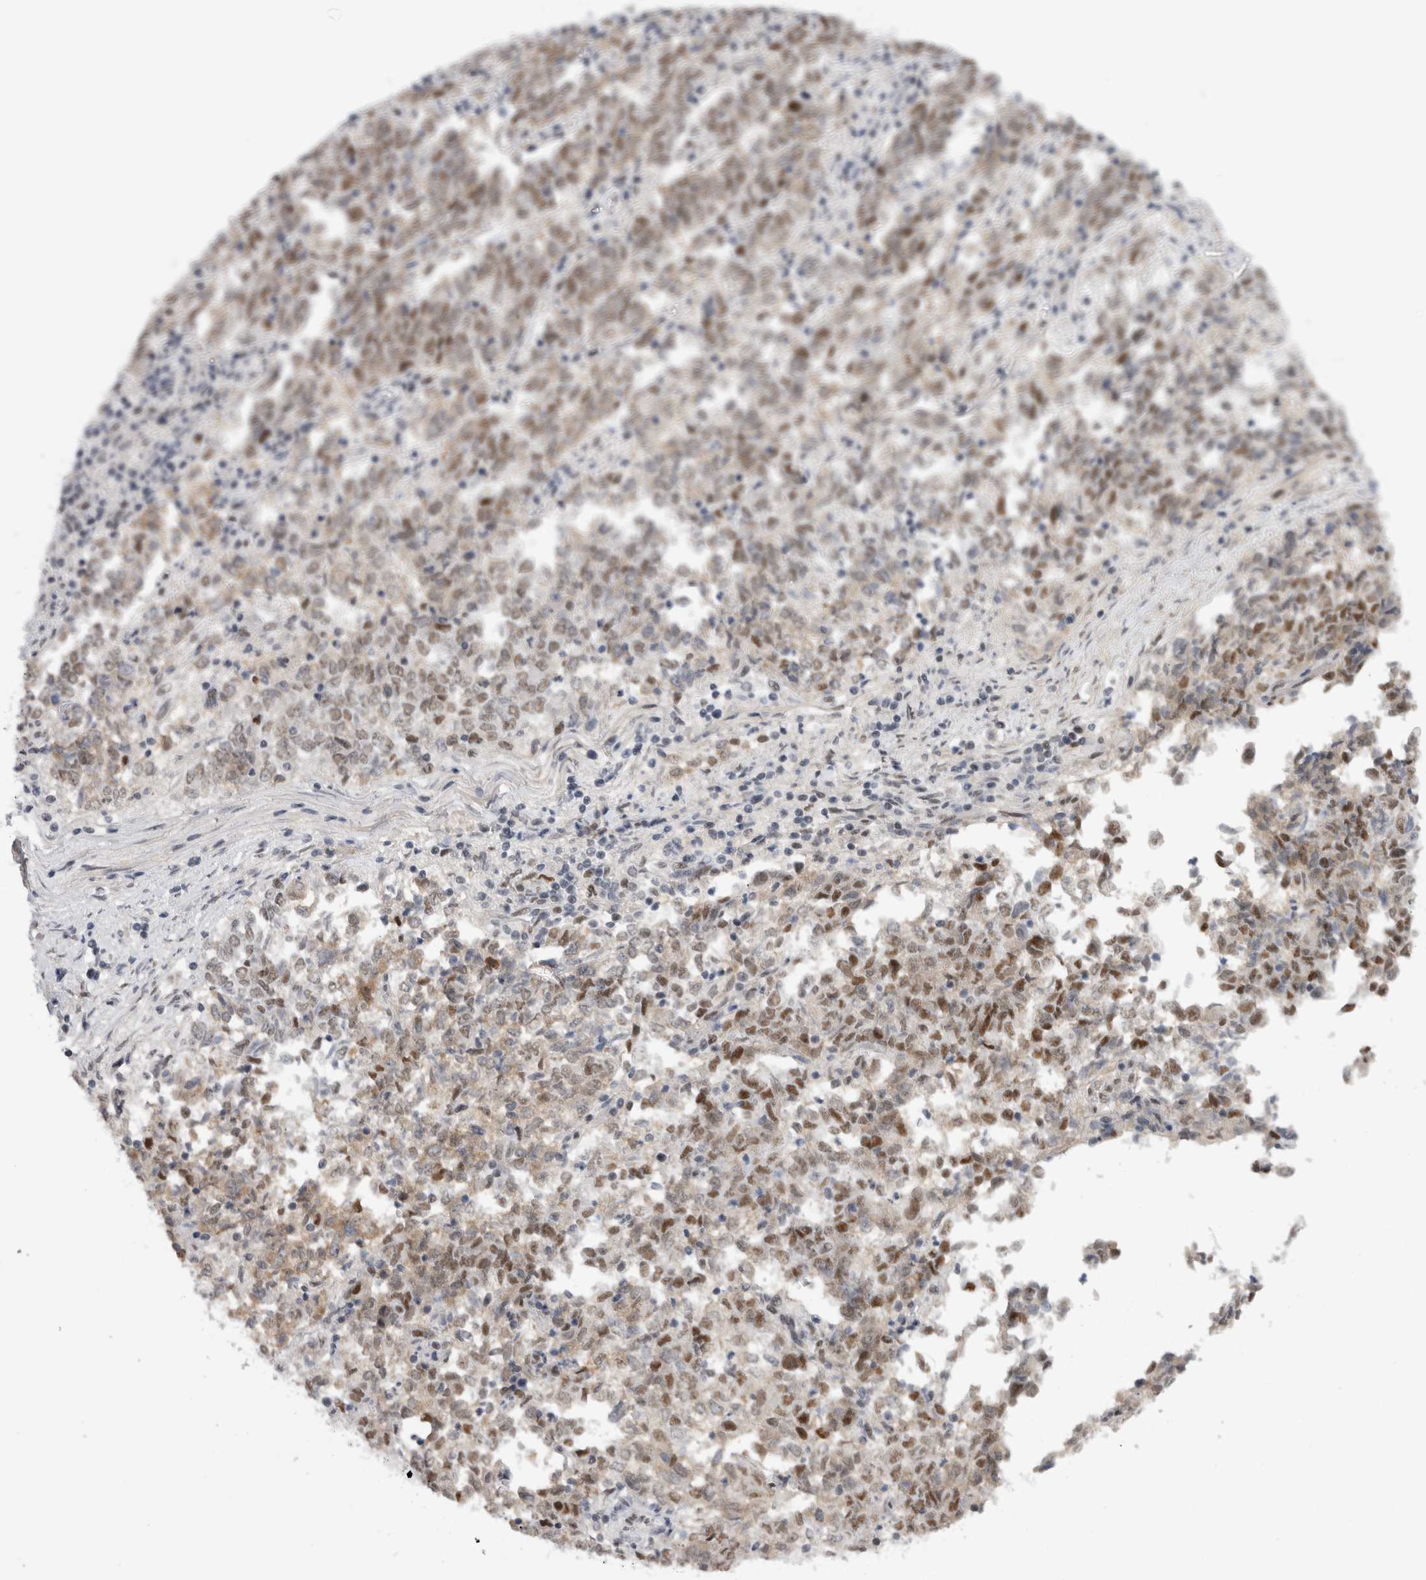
{"staining": {"intensity": "moderate", "quantity": "25%-75%", "location": "nuclear"}, "tissue": "endometrial cancer", "cell_type": "Tumor cells", "image_type": "cancer", "snomed": [{"axis": "morphology", "description": "Adenocarcinoma, NOS"}, {"axis": "topography", "description": "Endometrium"}], "caption": "Moderate nuclear protein expression is identified in about 25%-75% of tumor cells in endometrial adenocarcinoma.", "gene": "API5", "patient": {"sex": "female", "age": 80}}